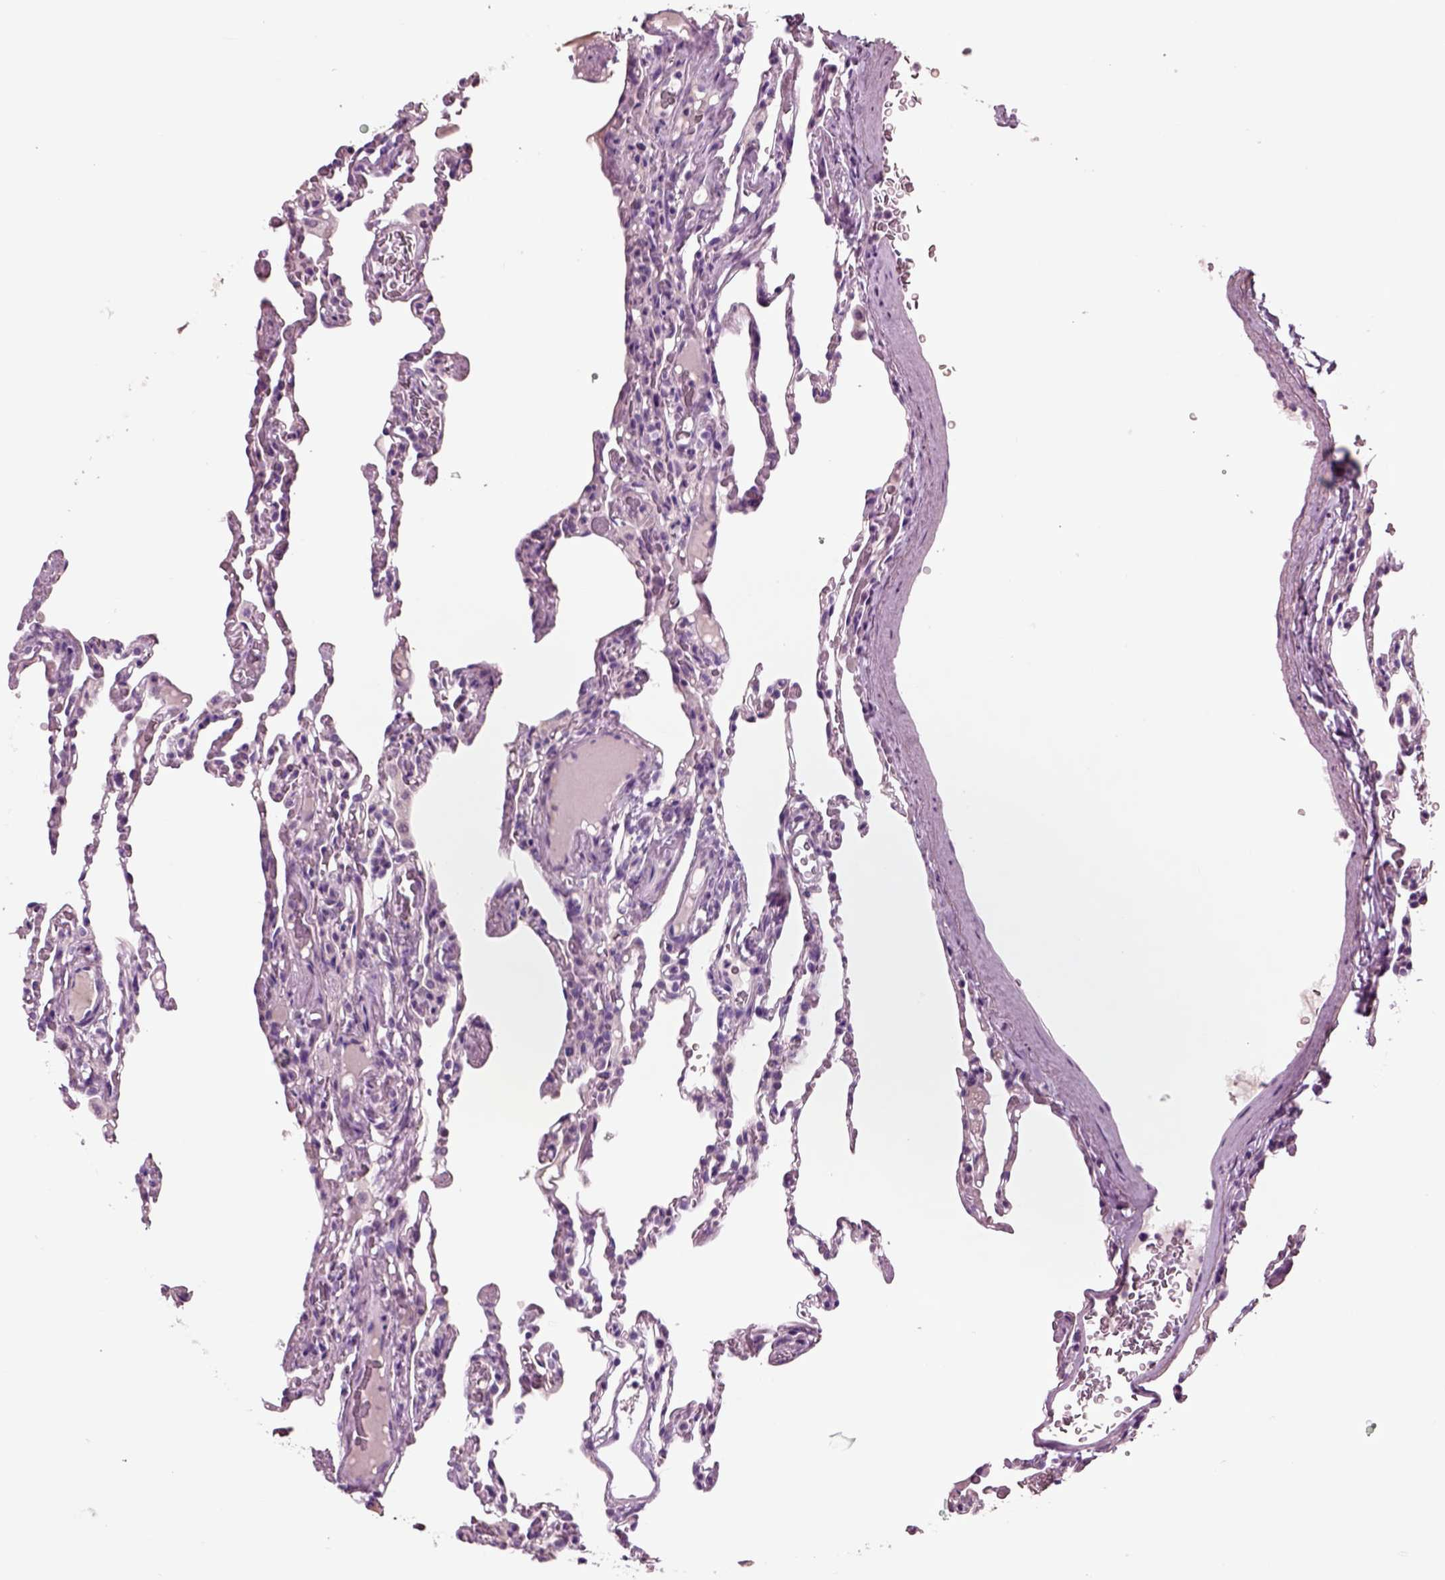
{"staining": {"intensity": "negative", "quantity": "none", "location": "none"}, "tissue": "lung", "cell_type": "Alveolar cells", "image_type": "normal", "snomed": [{"axis": "morphology", "description": "Normal tissue, NOS"}, {"axis": "topography", "description": "Lung"}], "caption": "This is an IHC histopathology image of benign human lung. There is no expression in alveolar cells.", "gene": "CHGB", "patient": {"sex": "female", "age": 43}}